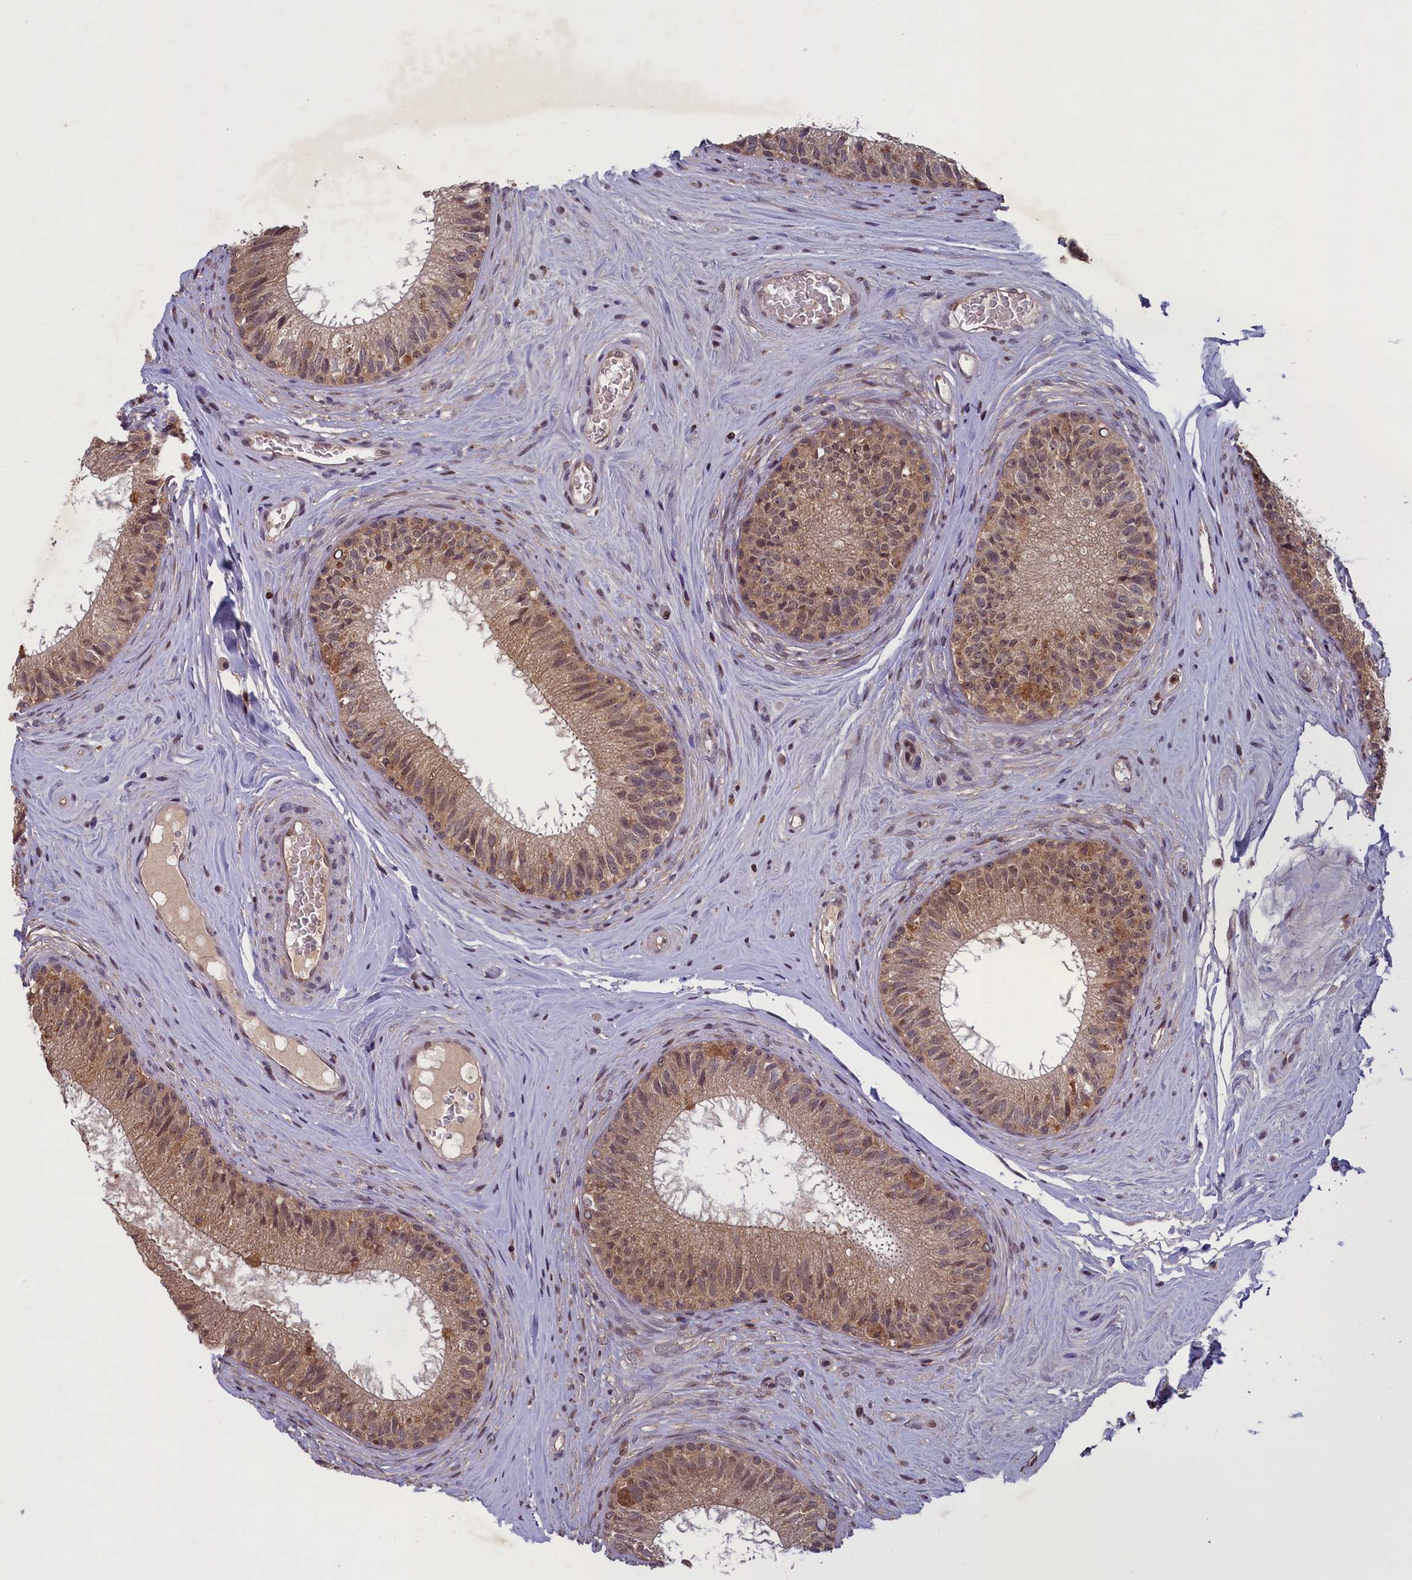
{"staining": {"intensity": "weak", "quantity": "25%-75%", "location": "cytoplasmic/membranous,nuclear"}, "tissue": "epididymis", "cell_type": "Glandular cells", "image_type": "normal", "snomed": [{"axis": "morphology", "description": "Normal tissue, NOS"}, {"axis": "topography", "description": "Epididymis"}], "caption": "DAB (3,3'-diaminobenzidine) immunohistochemical staining of normal human epididymis displays weak cytoplasmic/membranous,nuclear protein positivity in approximately 25%-75% of glandular cells. (IHC, brightfield microscopy, high magnification).", "gene": "NUBP1", "patient": {"sex": "male", "age": 33}}